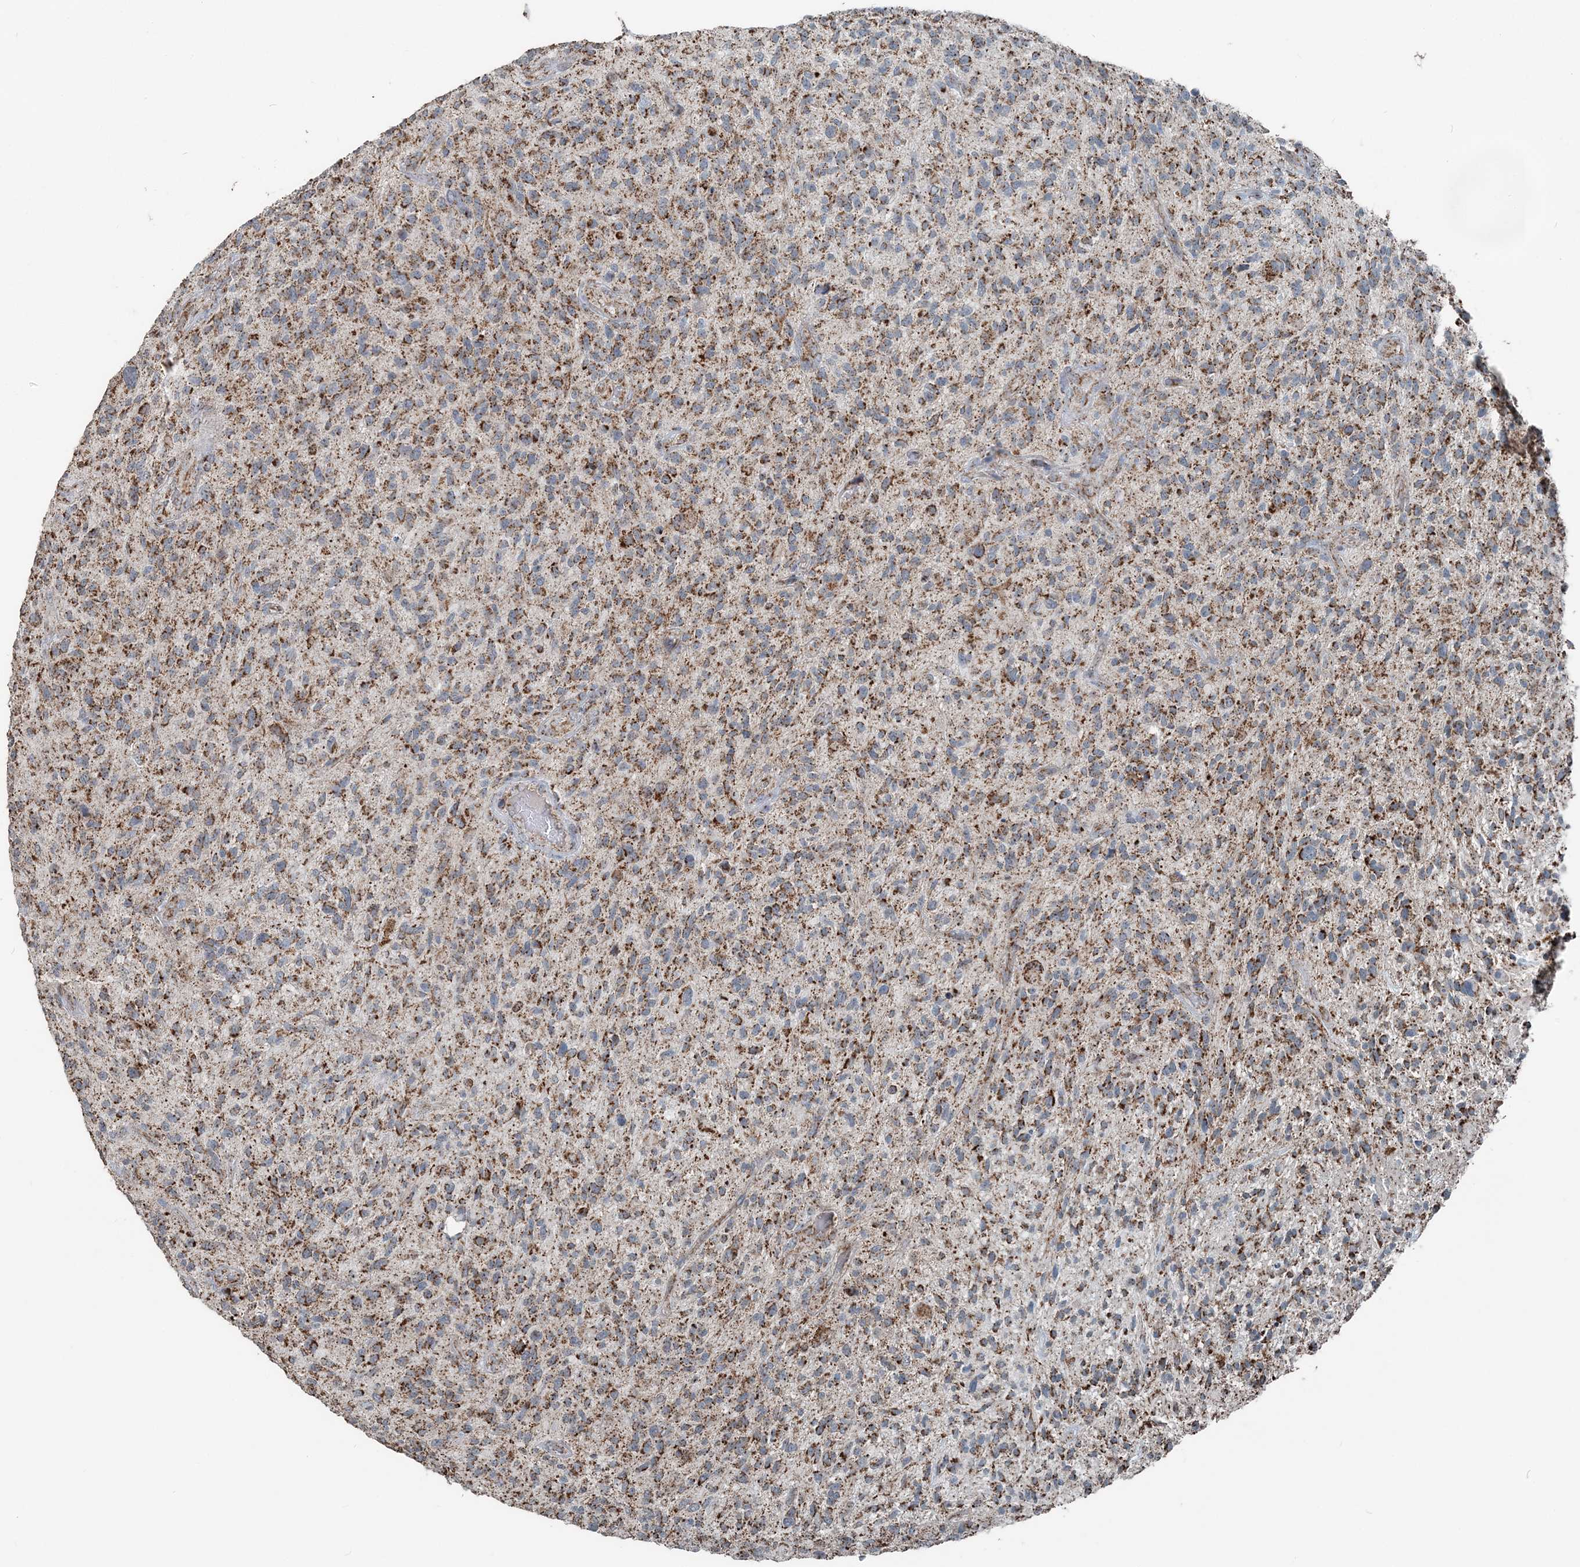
{"staining": {"intensity": "moderate", "quantity": ">75%", "location": "cytoplasmic/membranous"}, "tissue": "glioma", "cell_type": "Tumor cells", "image_type": "cancer", "snomed": [{"axis": "morphology", "description": "Glioma, malignant, High grade"}, {"axis": "topography", "description": "Brain"}], "caption": "Brown immunohistochemical staining in glioma reveals moderate cytoplasmic/membranous expression in approximately >75% of tumor cells.", "gene": "SUCLG1", "patient": {"sex": "male", "age": 47}}